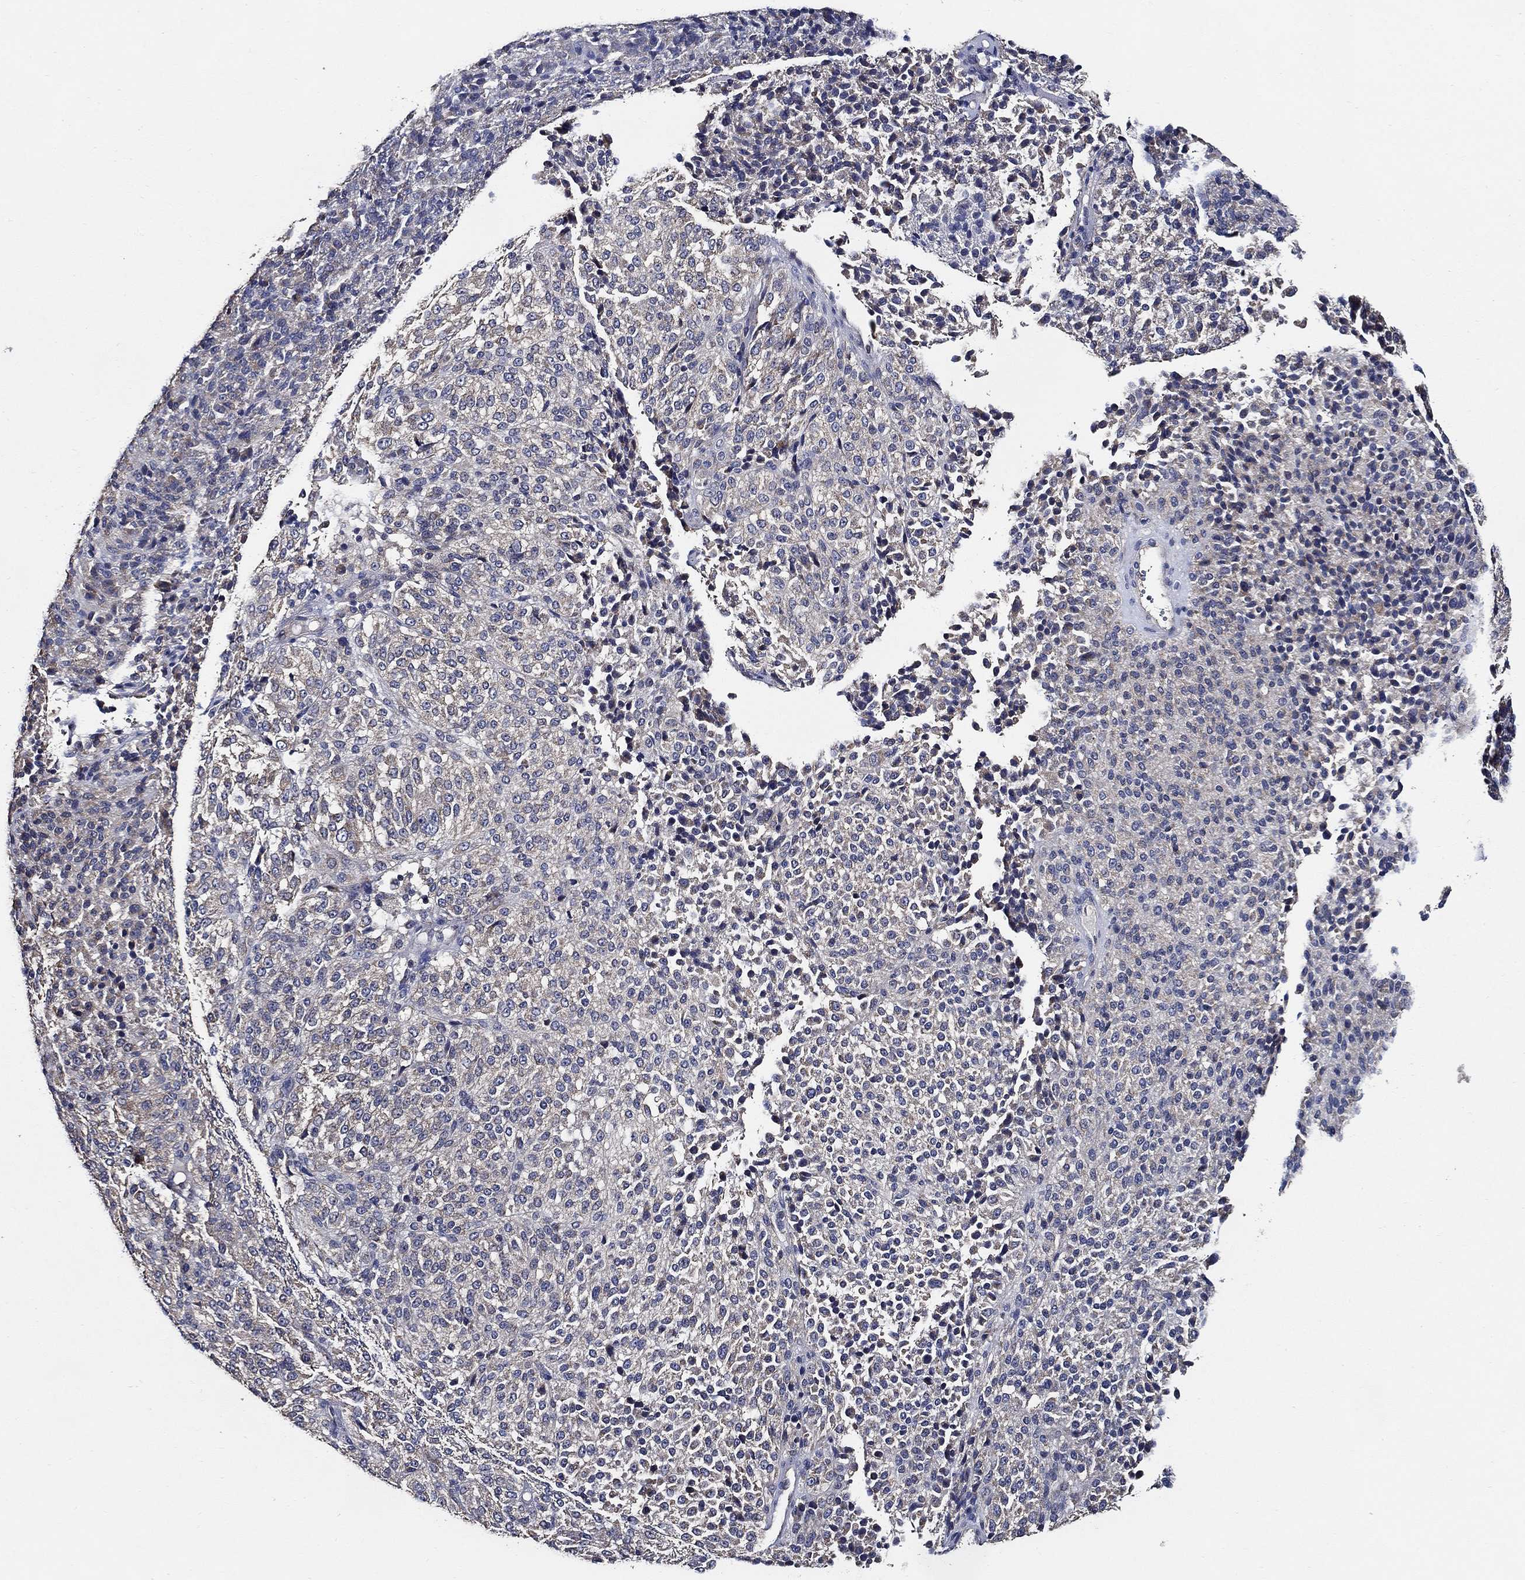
{"staining": {"intensity": "negative", "quantity": "none", "location": "none"}, "tissue": "melanoma", "cell_type": "Tumor cells", "image_type": "cancer", "snomed": [{"axis": "morphology", "description": "Malignant melanoma, Metastatic site"}, {"axis": "topography", "description": "Brain"}], "caption": "This is an immunohistochemistry (IHC) micrograph of human malignant melanoma (metastatic site). There is no expression in tumor cells.", "gene": "WDR53", "patient": {"sex": "female", "age": 56}}